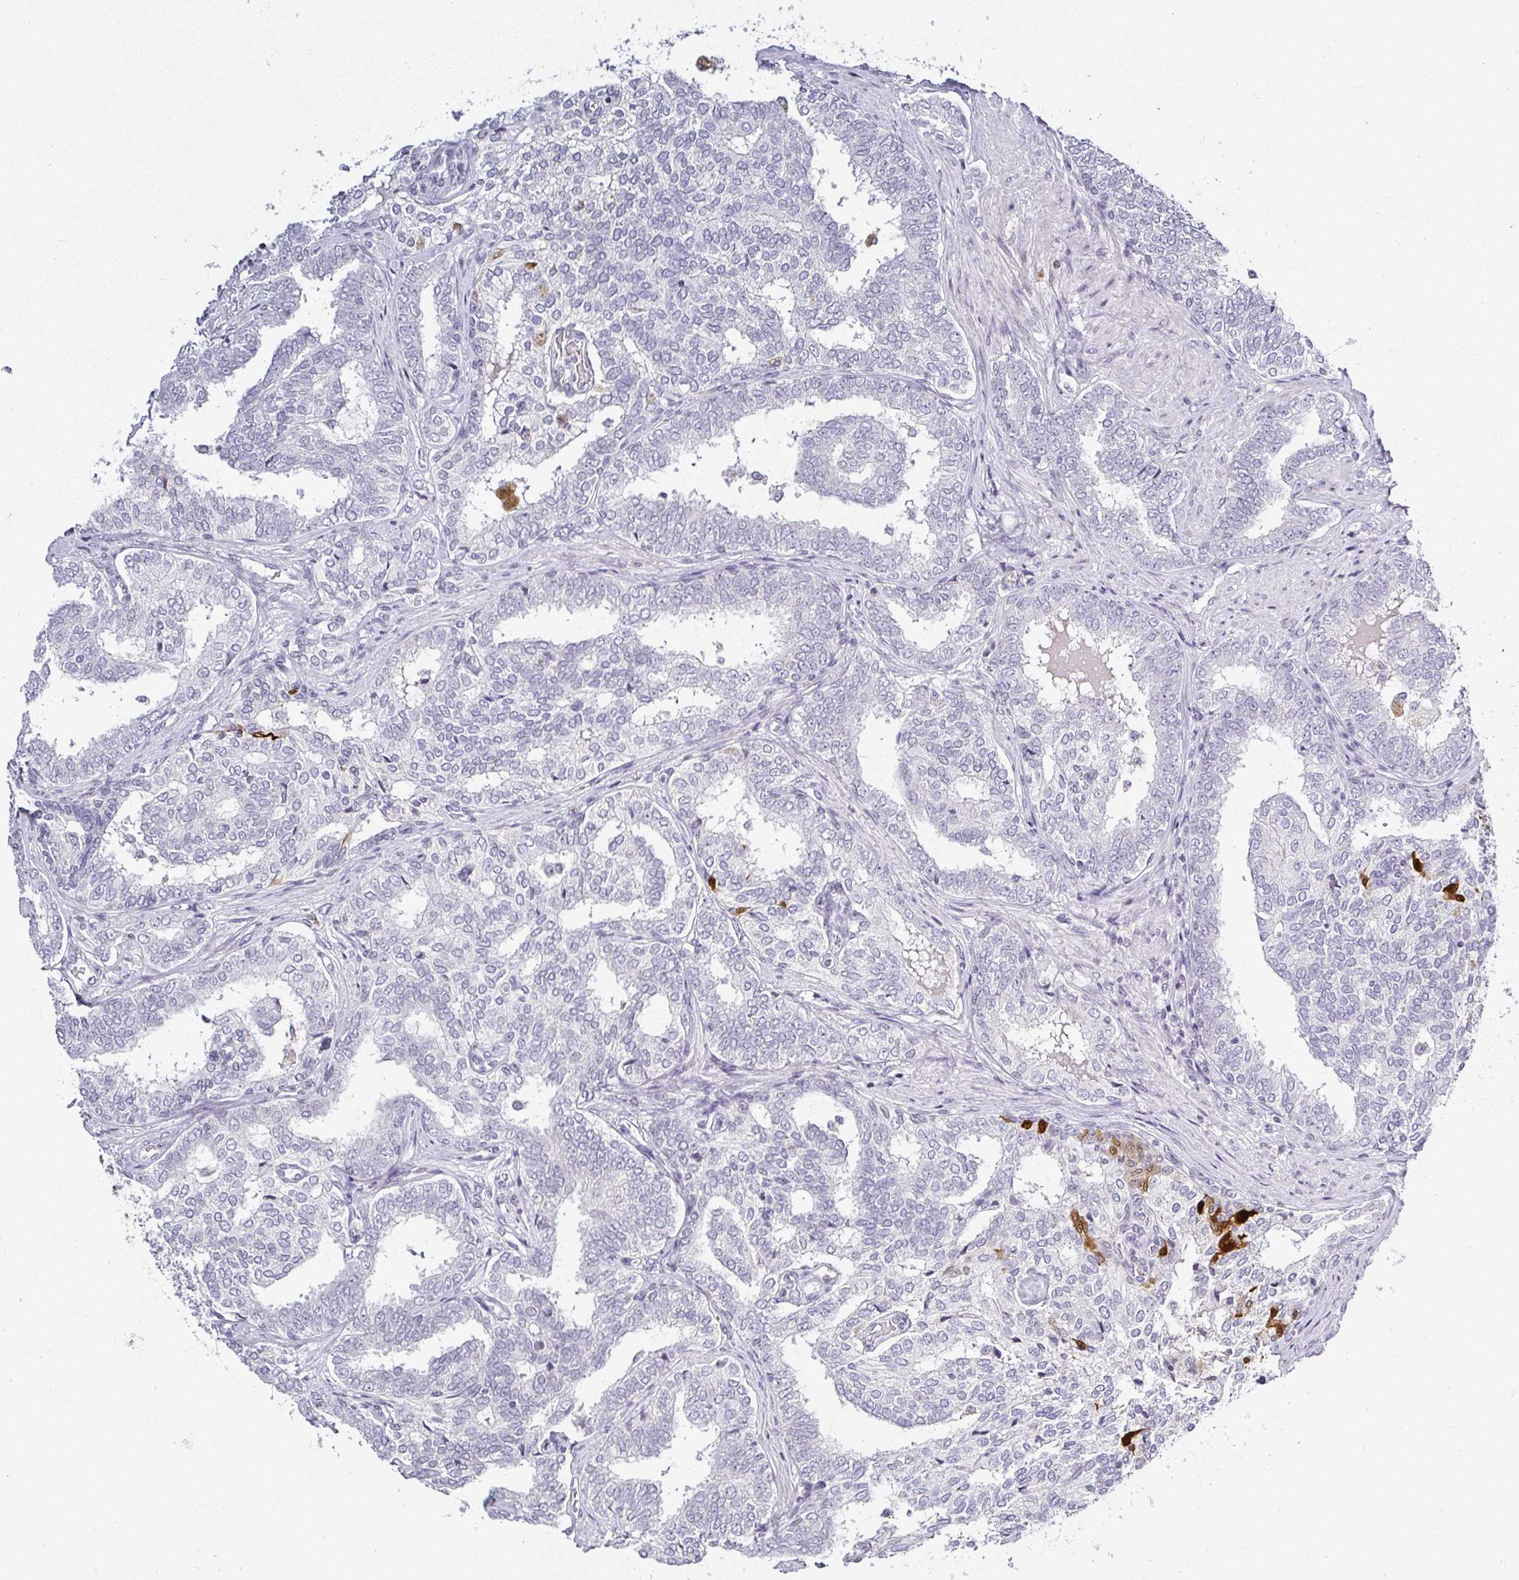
{"staining": {"intensity": "negative", "quantity": "none", "location": "none"}, "tissue": "prostate cancer", "cell_type": "Tumor cells", "image_type": "cancer", "snomed": [{"axis": "morphology", "description": "Adenocarcinoma, High grade"}, {"axis": "topography", "description": "Prostate"}], "caption": "Immunohistochemical staining of human prostate cancer (adenocarcinoma (high-grade)) exhibits no significant staining in tumor cells.", "gene": "SERPINB3", "patient": {"sex": "male", "age": 72}}